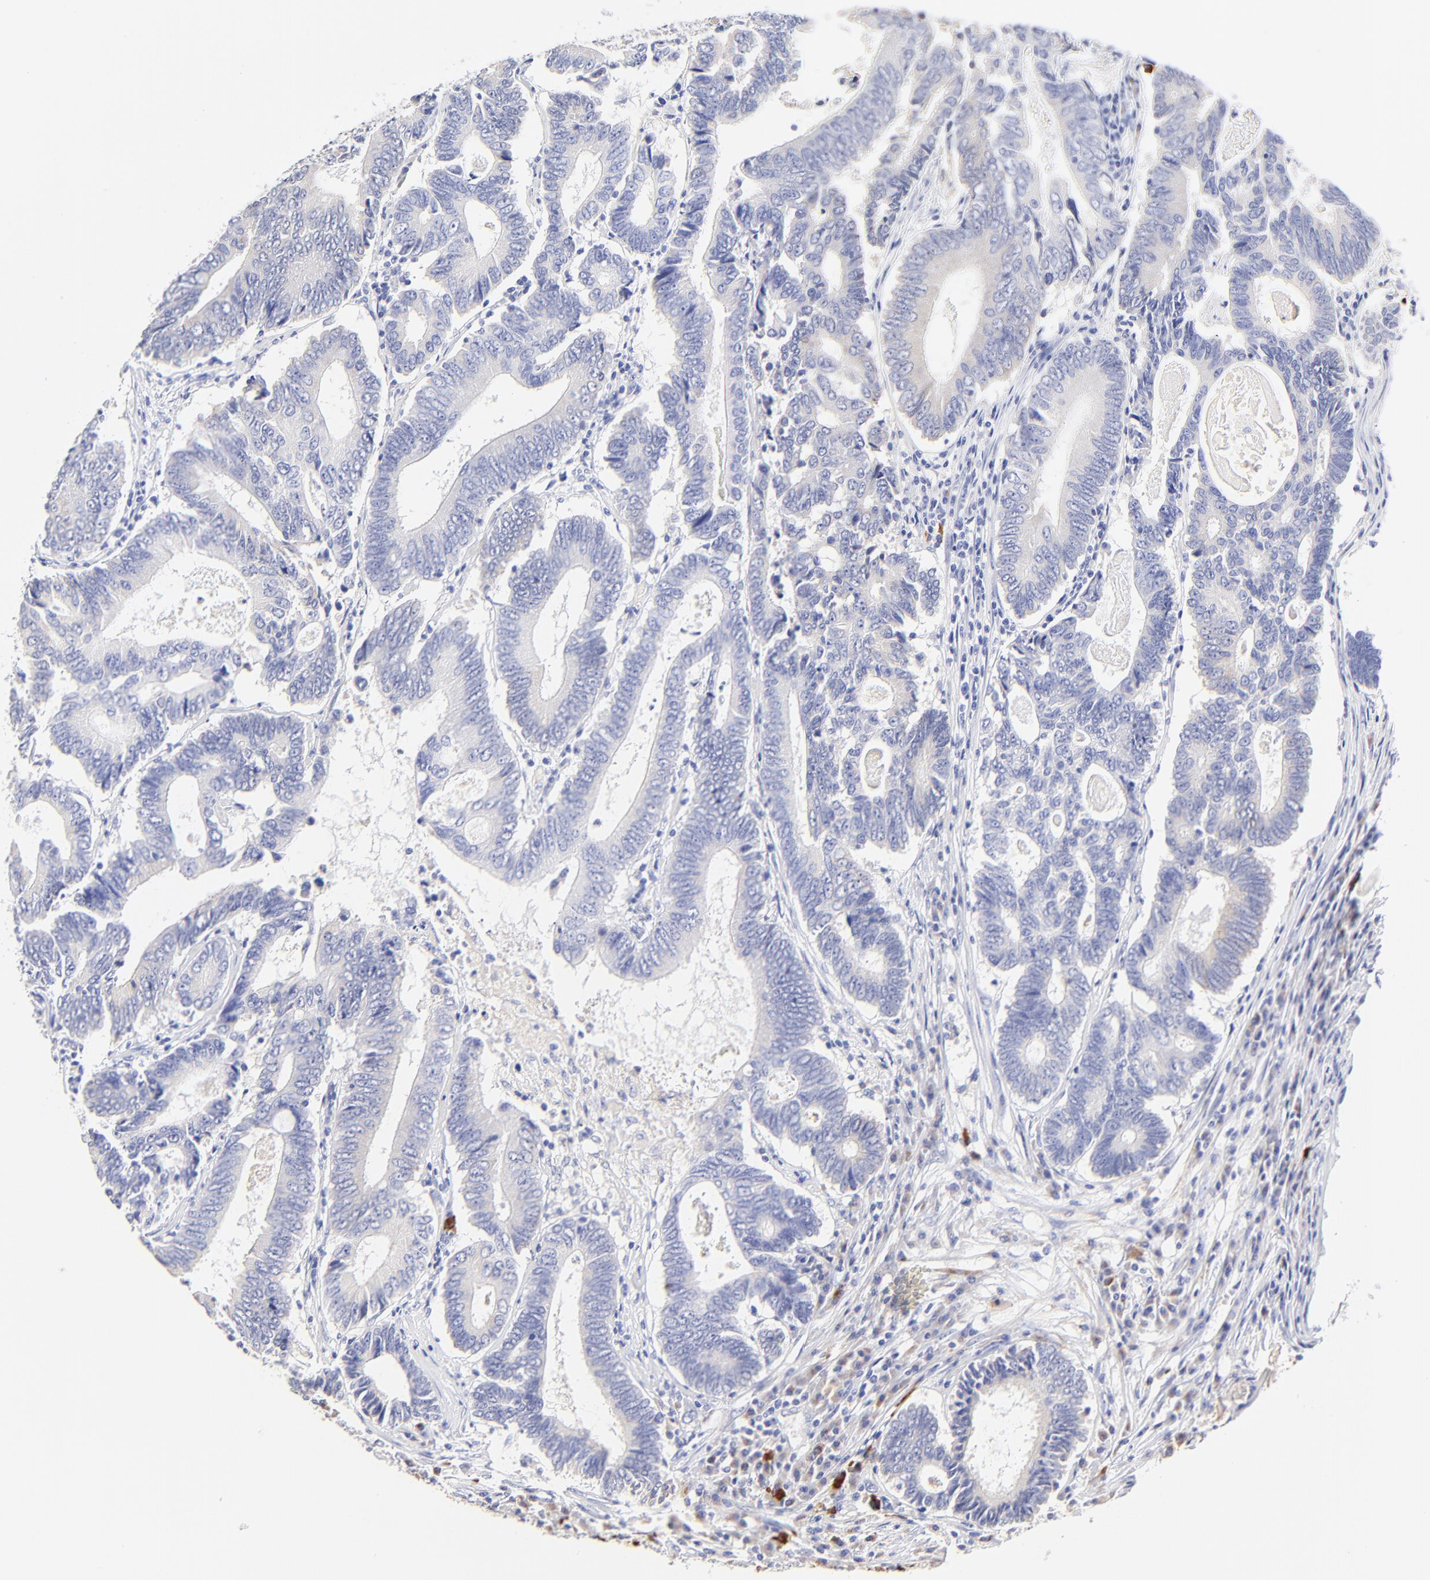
{"staining": {"intensity": "weak", "quantity": "<25%", "location": "cytoplasmic/membranous"}, "tissue": "colorectal cancer", "cell_type": "Tumor cells", "image_type": "cancer", "snomed": [{"axis": "morphology", "description": "Adenocarcinoma, NOS"}, {"axis": "topography", "description": "Colon"}], "caption": "The image reveals no significant expression in tumor cells of colorectal cancer (adenocarcinoma).", "gene": "ASB9", "patient": {"sex": "female", "age": 78}}